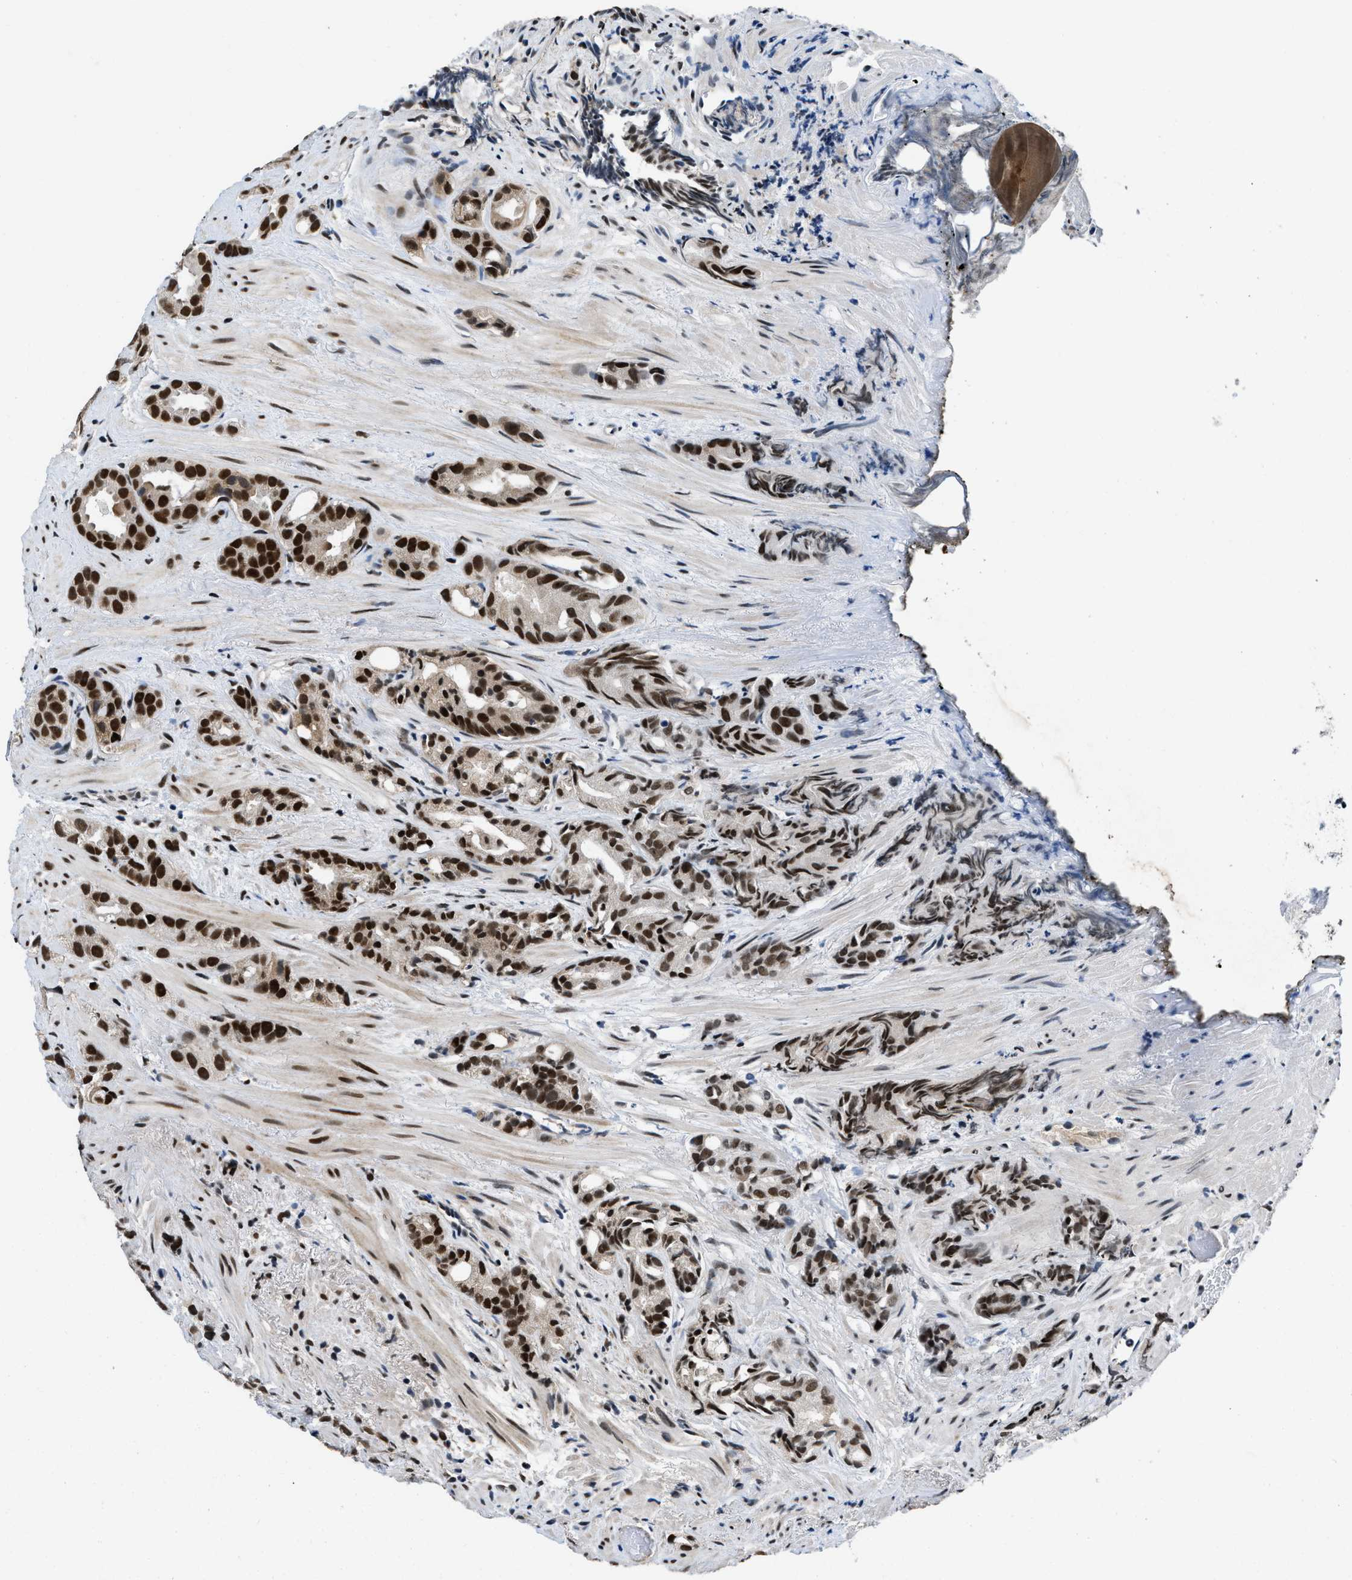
{"staining": {"intensity": "strong", "quantity": ">75%", "location": "nuclear"}, "tissue": "prostate cancer", "cell_type": "Tumor cells", "image_type": "cancer", "snomed": [{"axis": "morphology", "description": "Adenocarcinoma, Low grade"}, {"axis": "topography", "description": "Prostate"}], "caption": "The immunohistochemical stain highlights strong nuclear expression in tumor cells of prostate adenocarcinoma (low-grade) tissue. (DAB (3,3'-diaminobenzidine) IHC with brightfield microscopy, high magnification).", "gene": "KDM3B", "patient": {"sex": "male", "age": 89}}